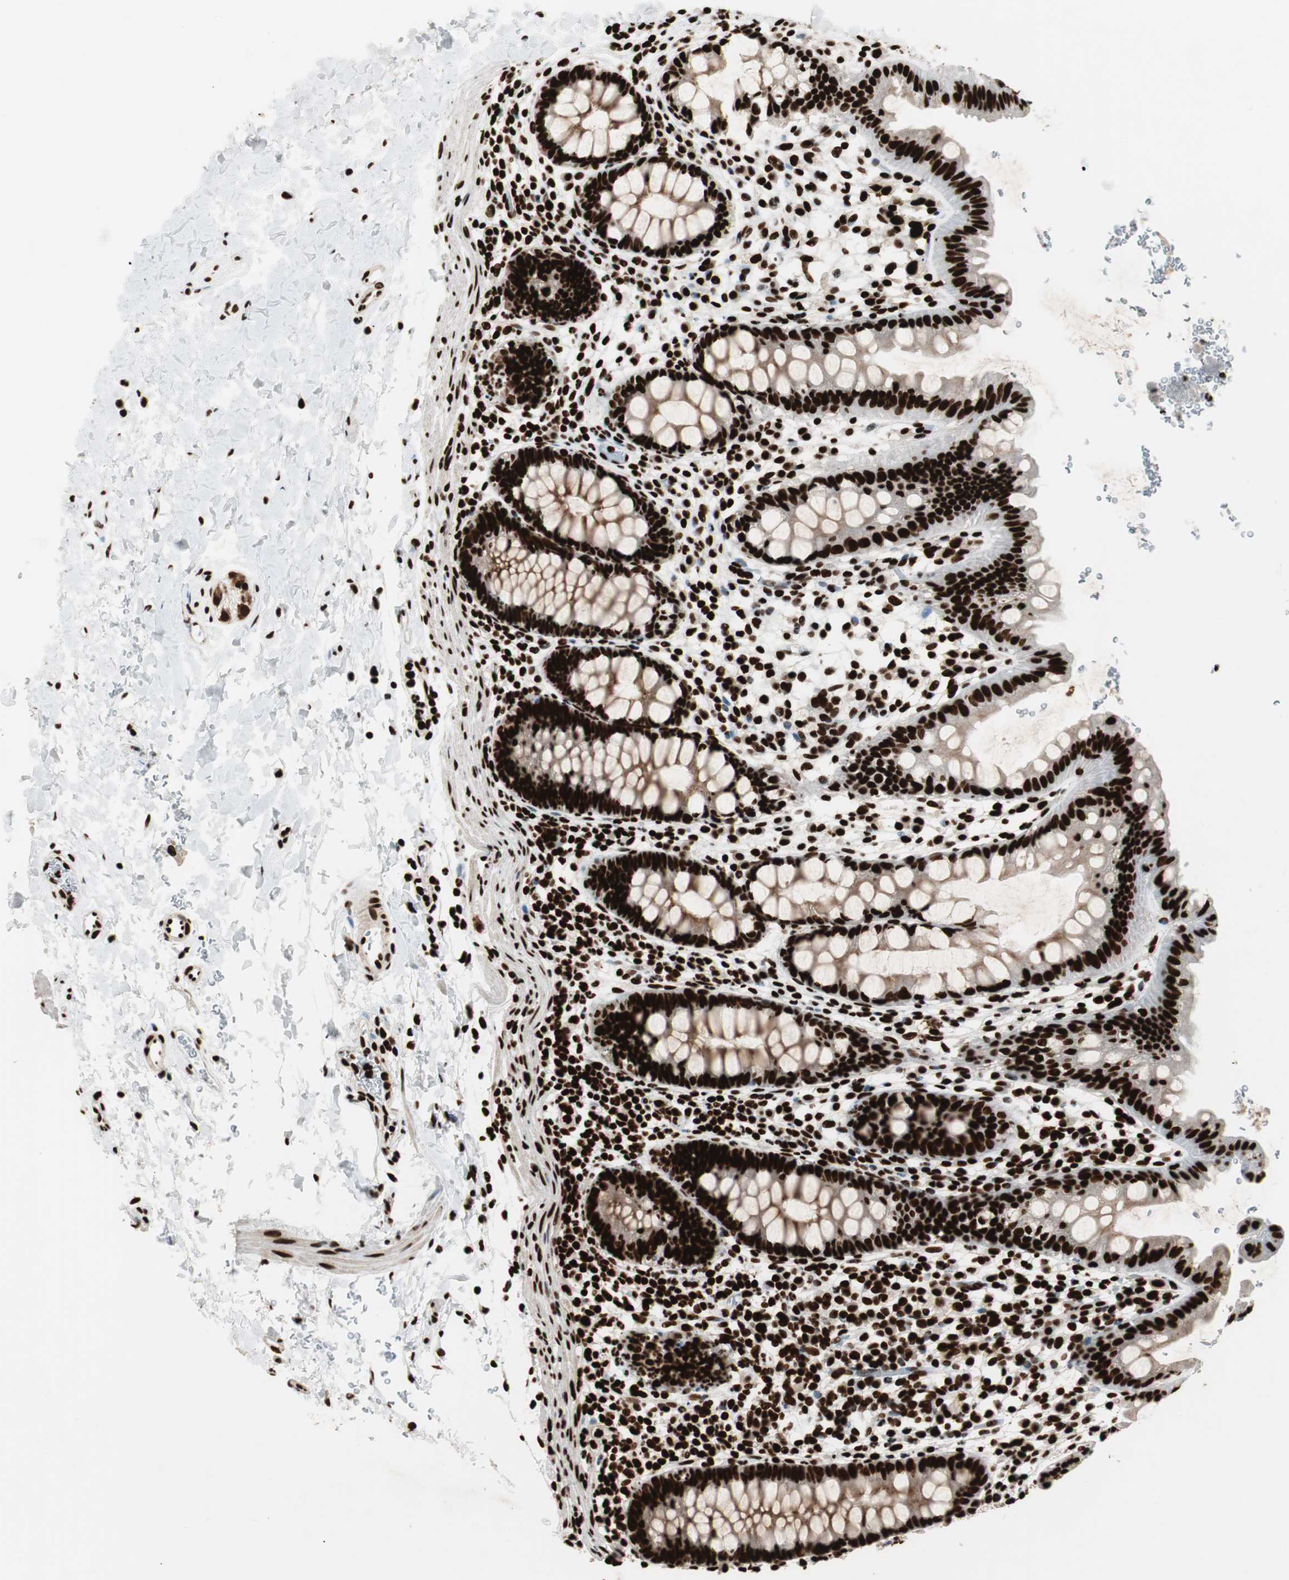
{"staining": {"intensity": "strong", "quantity": ">75%", "location": "cytoplasmic/membranous,nuclear"}, "tissue": "rectum", "cell_type": "Glandular cells", "image_type": "normal", "snomed": [{"axis": "morphology", "description": "Normal tissue, NOS"}, {"axis": "topography", "description": "Rectum"}], "caption": "Glandular cells show high levels of strong cytoplasmic/membranous,nuclear expression in approximately >75% of cells in unremarkable rectum. (DAB = brown stain, brightfield microscopy at high magnification).", "gene": "MTA2", "patient": {"sex": "female", "age": 24}}